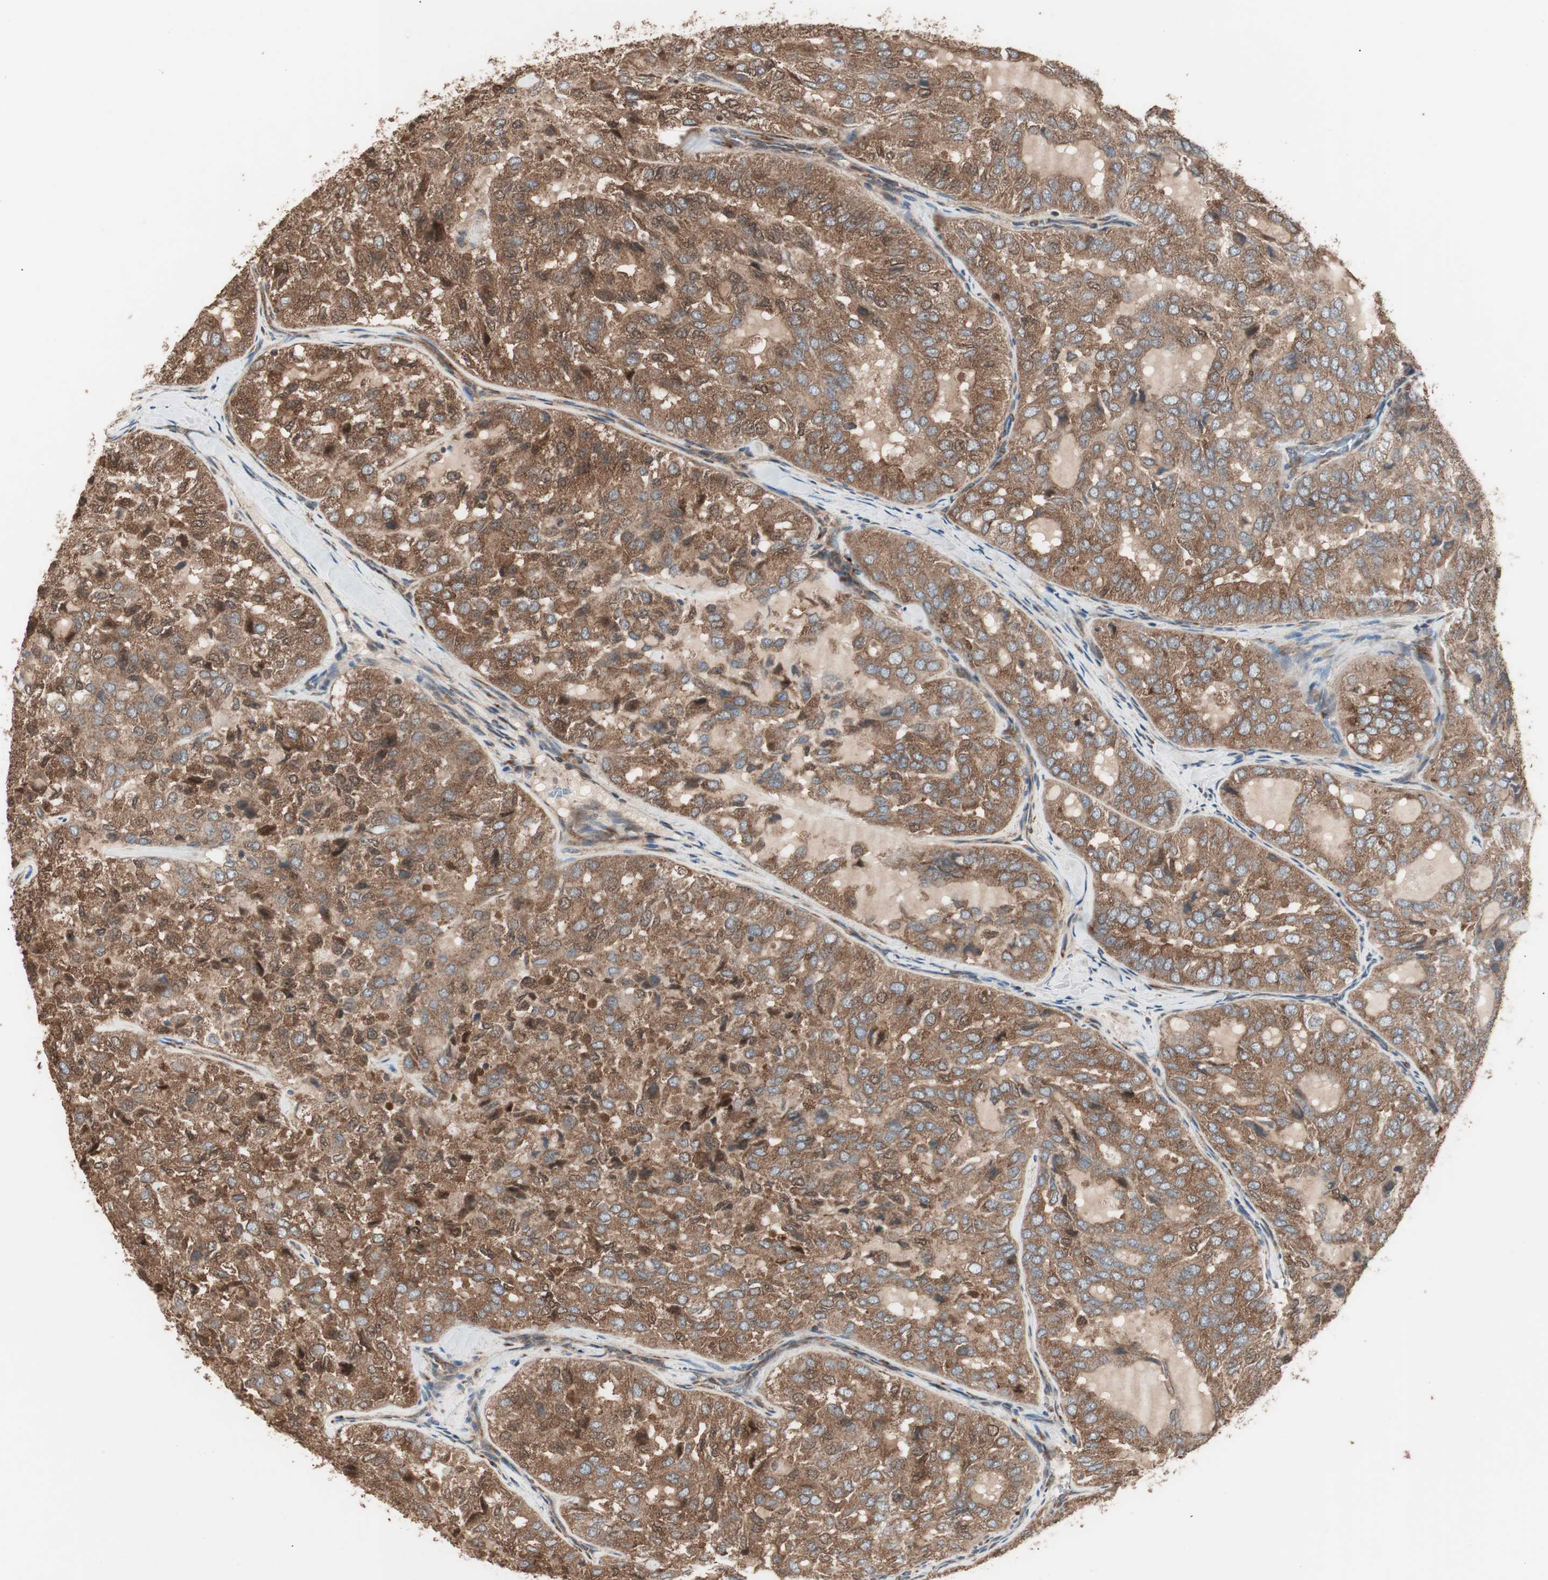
{"staining": {"intensity": "moderate", "quantity": ">75%", "location": "cytoplasmic/membranous"}, "tissue": "thyroid cancer", "cell_type": "Tumor cells", "image_type": "cancer", "snomed": [{"axis": "morphology", "description": "Follicular adenoma carcinoma, NOS"}, {"axis": "topography", "description": "Thyroid gland"}], "caption": "Moderate cytoplasmic/membranous expression for a protein is present in about >75% of tumor cells of thyroid cancer (follicular adenoma carcinoma) using immunohistochemistry (IHC).", "gene": "LZTS1", "patient": {"sex": "male", "age": 75}}